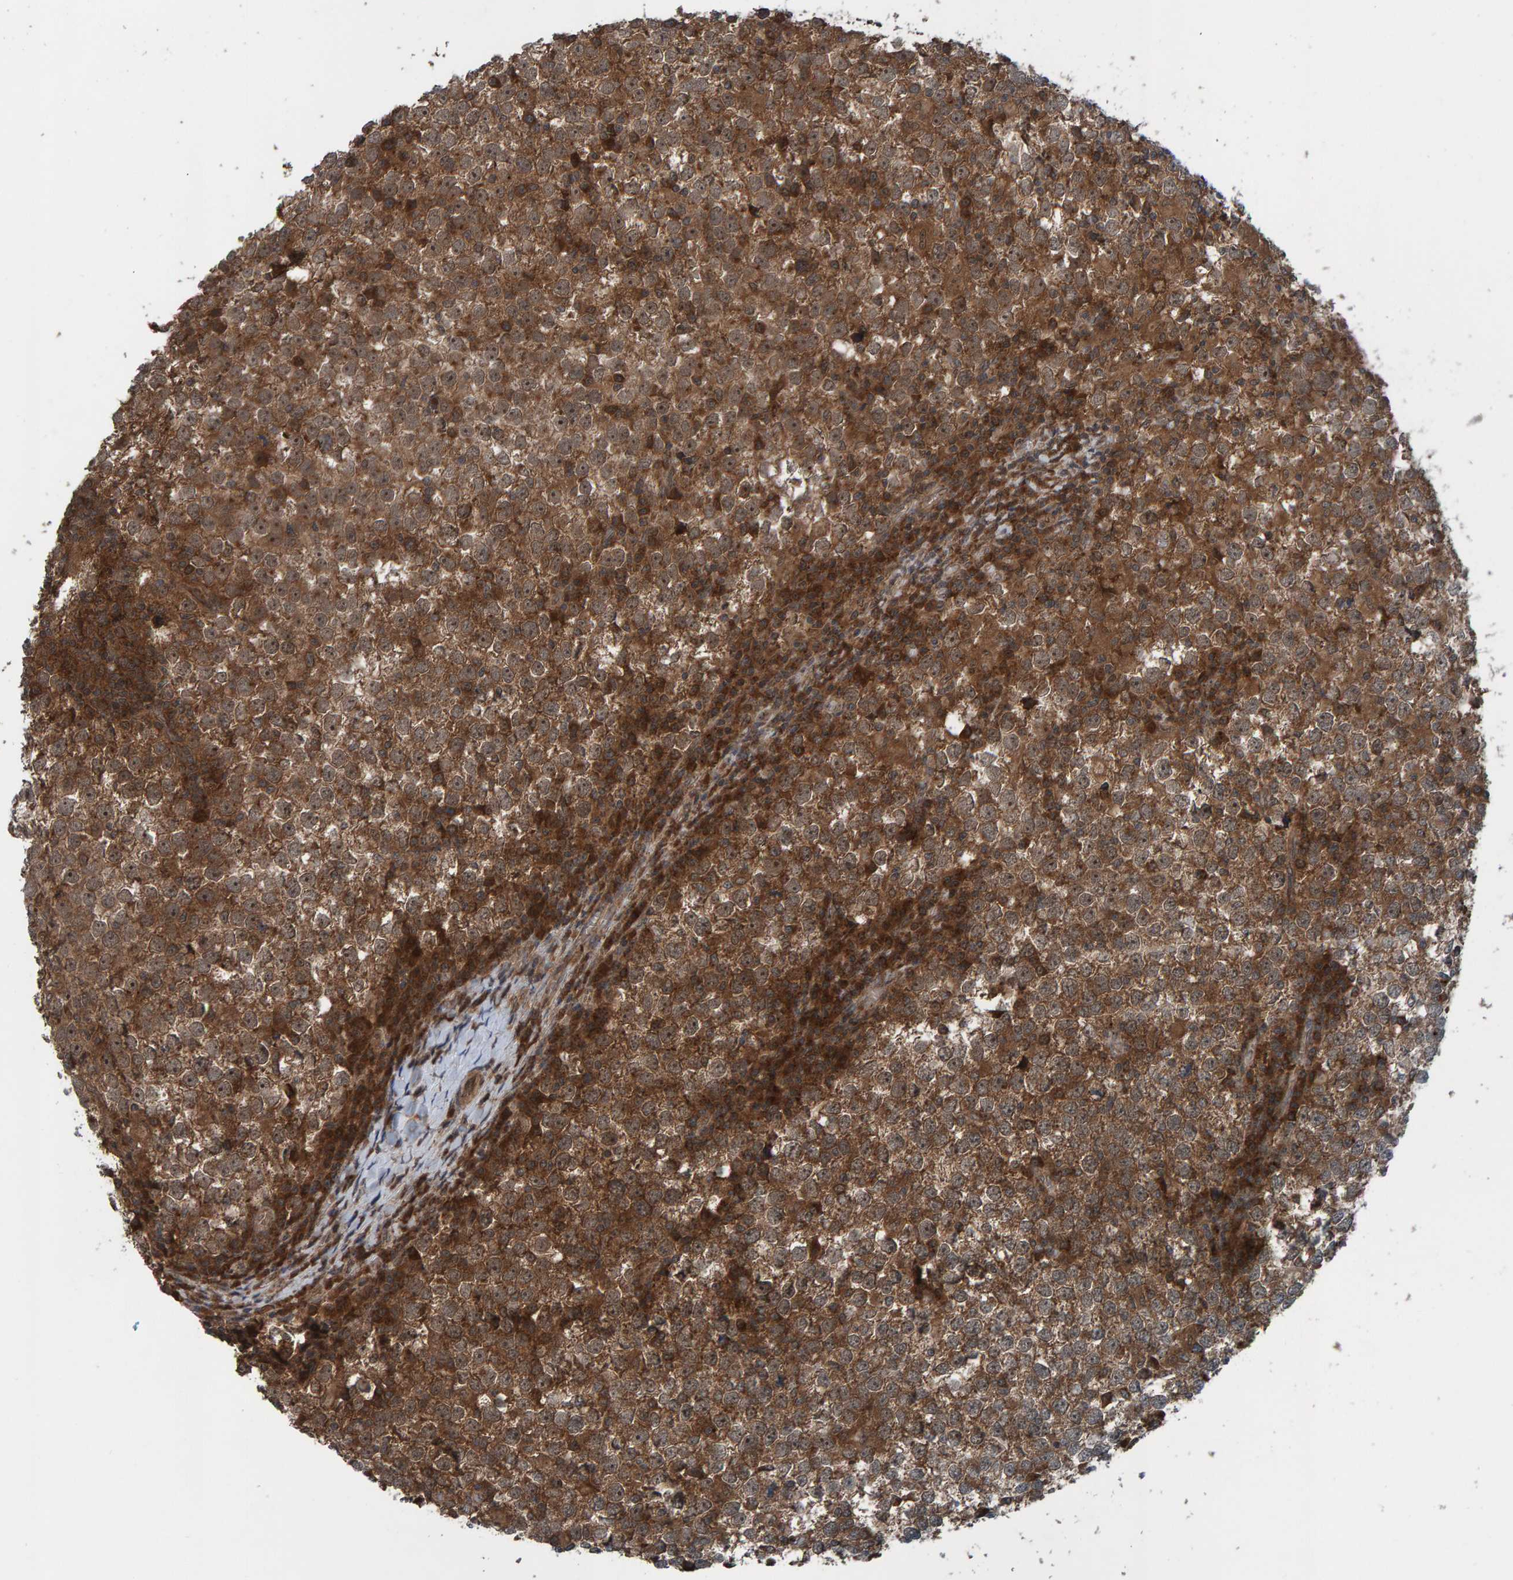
{"staining": {"intensity": "moderate", "quantity": ">75%", "location": "cytoplasmic/membranous,nuclear"}, "tissue": "testis cancer", "cell_type": "Tumor cells", "image_type": "cancer", "snomed": [{"axis": "morphology", "description": "Seminoma, NOS"}, {"axis": "topography", "description": "Testis"}], "caption": "DAB (3,3'-diaminobenzidine) immunohistochemical staining of human seminoma (testis) exhibits moderate cytoplasmic/membranous and nuclear protein positivity in about >75% of tumor cells.", "gene": "CUEDC1", "patient": {"sex": "male", "age": 65}}